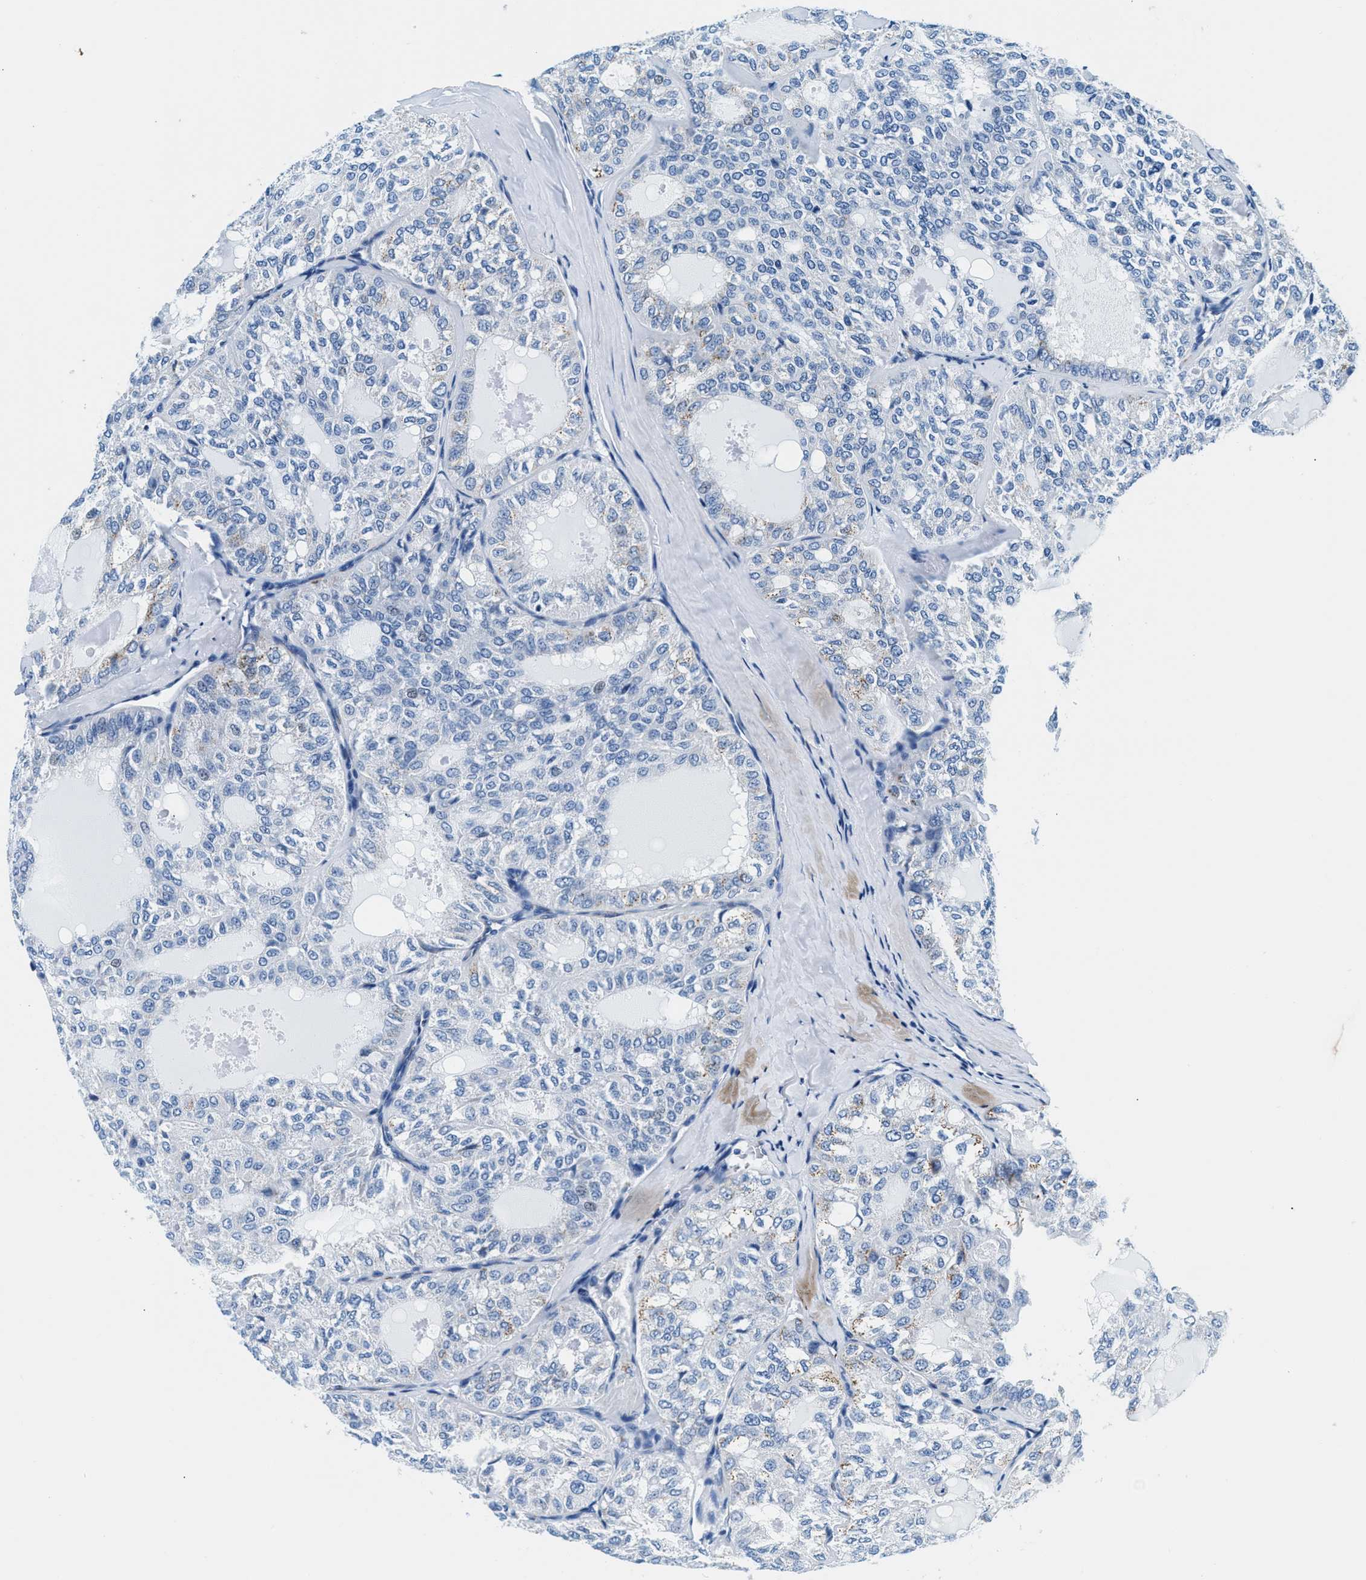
{"staining": {"intensity": "negative", "quantity": "none", "location": "none"}, "tissue": "thyroid cancer", "cell_type": "Tumor cells", "image_type": "cancer", "snomed": [{"axis": "morphology", "description": "Follicular adenoma carcinoma, NOS"}, {"axis": "topography", "description": "Thyroid gland"}], "caption": "A high-resolution micrograph shows IHC staining of thyroid cancer, which displays no significant expression in tumor cells. (DAB (3,3'-diaminobenzidine) immunohistochemistry (IHC), high magnification).", "gene": "VPS53", "patient": {"sex": "male", "age": 75}}